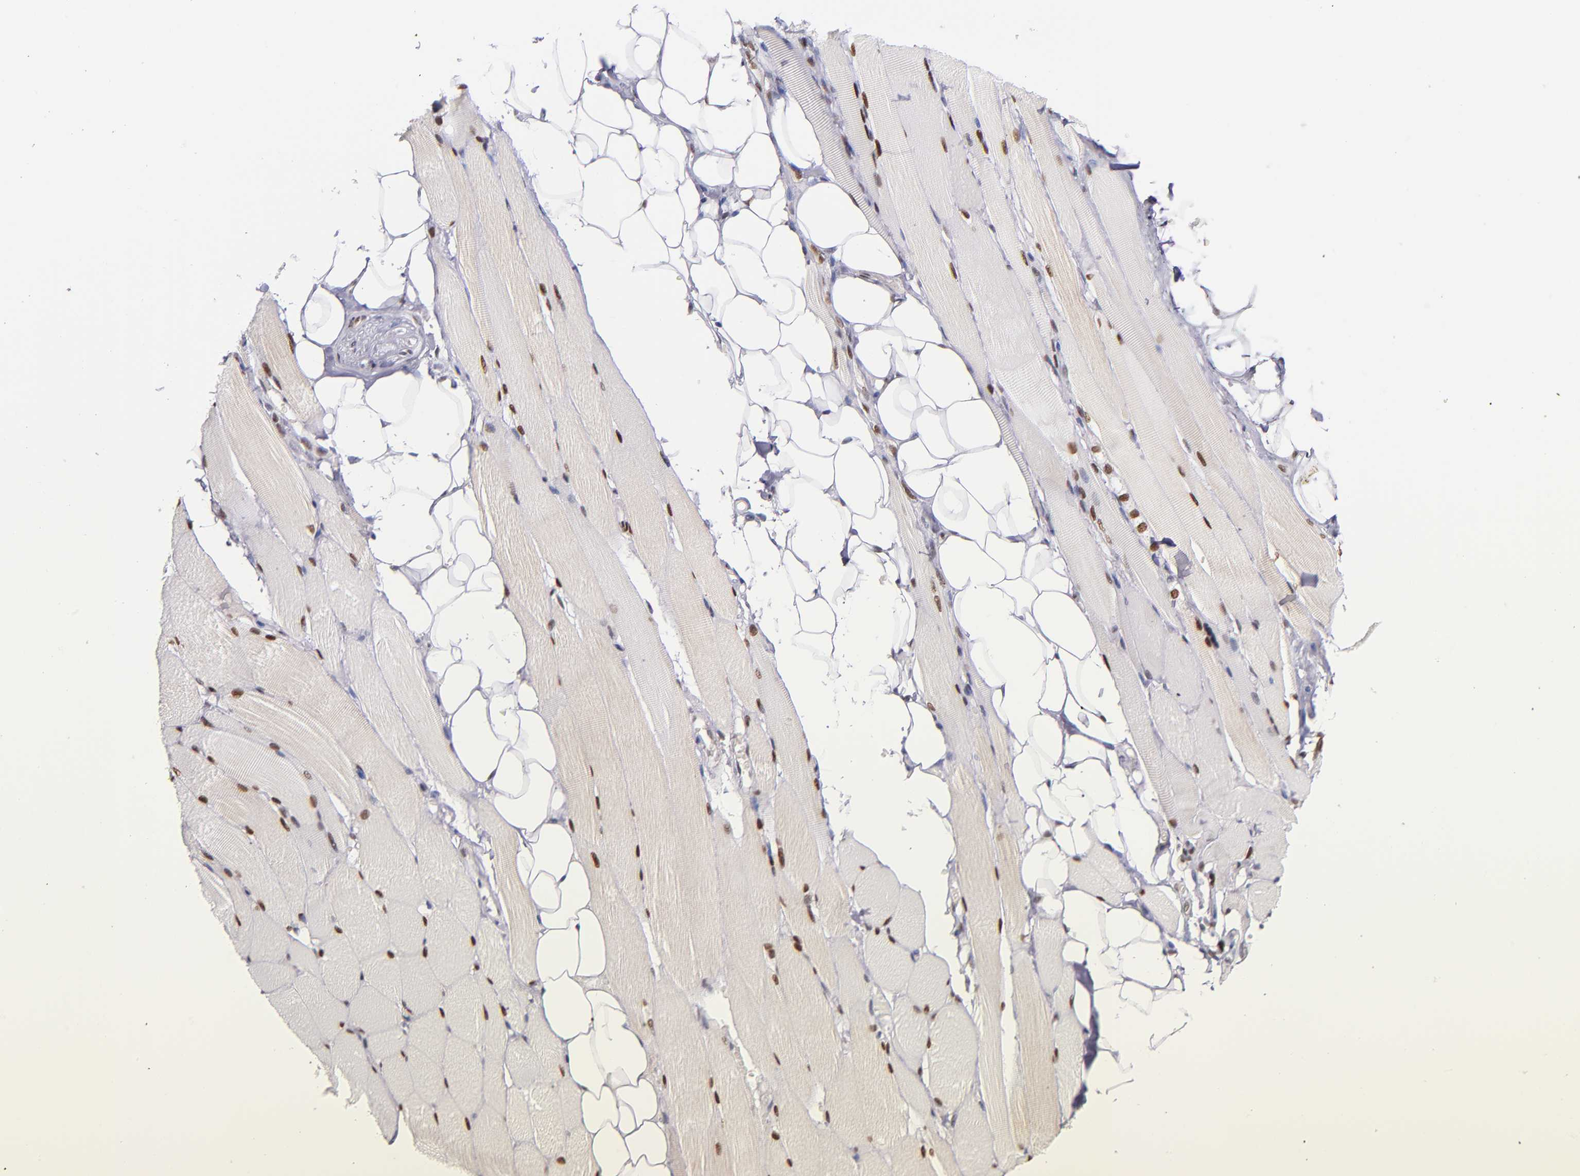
{"staining": {"intensity": "moderate", "quantity": "25%-75%", "location": "nuclear"}, "tissue": "skeletal muscle", "cell_type": "Myocytes", "image_type": "normal", "snomed": [{"axis": "morphology", "description": "Normal tissue, NOS"}, {"axis": "topography", "description": "Skeletal muscle"}, {"axis": "topography", "description": "Peripheral nerve tissue"}], "caption": "Benign skeletal muscle shows moderate nuclear positivity in approximately 25%-75% of myocytes, visualized by immunohistochemistry. The staining was performed using DAB (3,3'-diaminobenzidine), with brown indicating positive protein expression. Nuclei are stained blue with hematoxylin.", "gene": "SRF", "patient": {"sex": "female", "age": 84}}